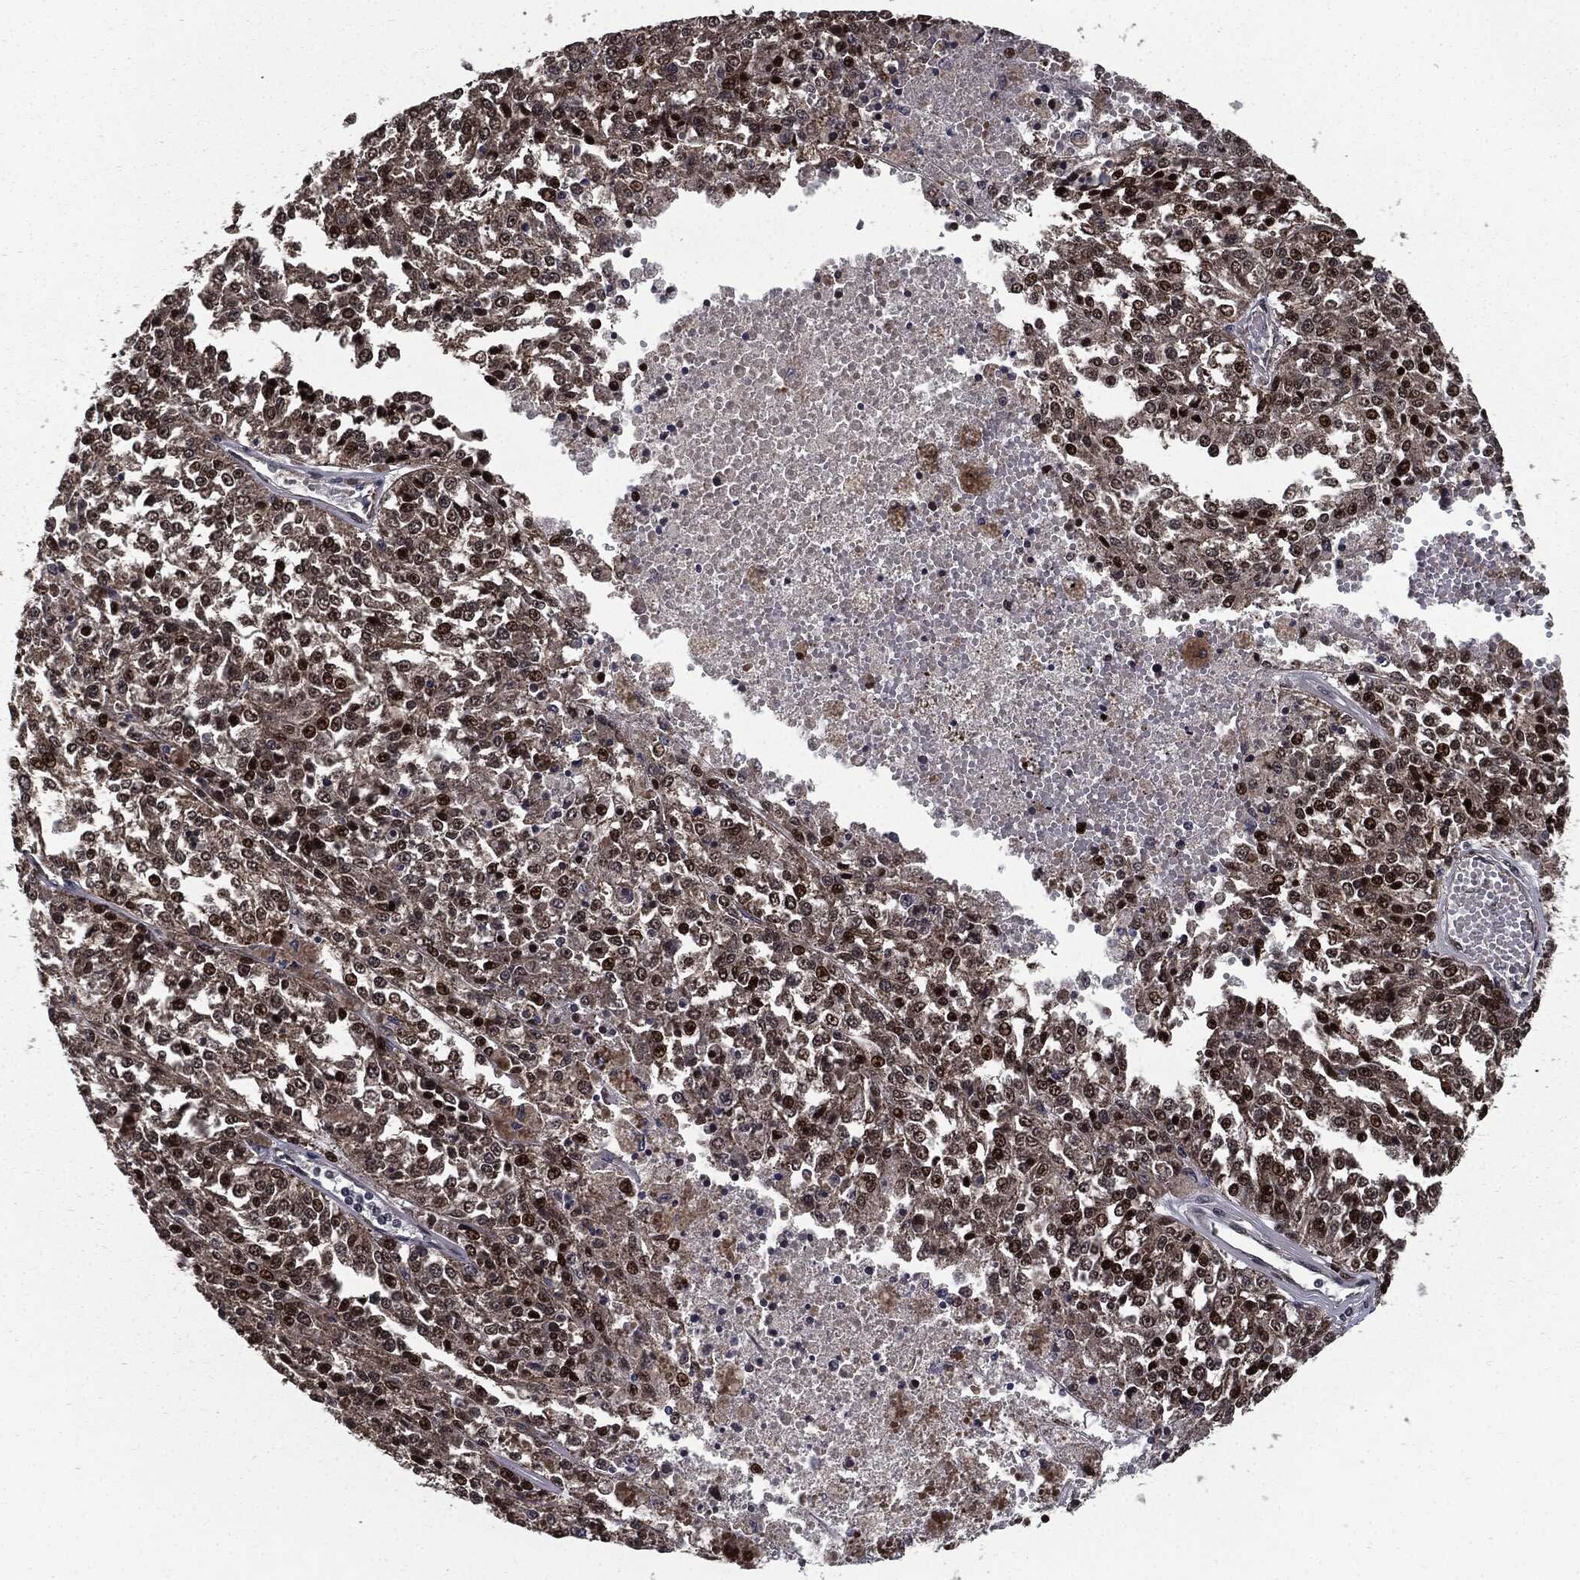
{"staining": {"intensity": "strong", "quantity": "25%-75%", "location": "nuclear"}, "tissue": "melanoma", "cell_type": "Tumor cells", "image_type": "cancer", "snomed": [{"axis": "morphology", "description": "Malignant melanoma, Metastatic site"}, {"axis": "topography", "description": "Lymph node"}], "caption": "A high-resolution histopathology image shows immunohistochemistry staining of malignant melanoma (metastatic site), which reveals strong nuclear staining in approximately 25%-75% of tumor cells.", "gene": "PTPA", "patient": {"sex": "female", "age": 64}}